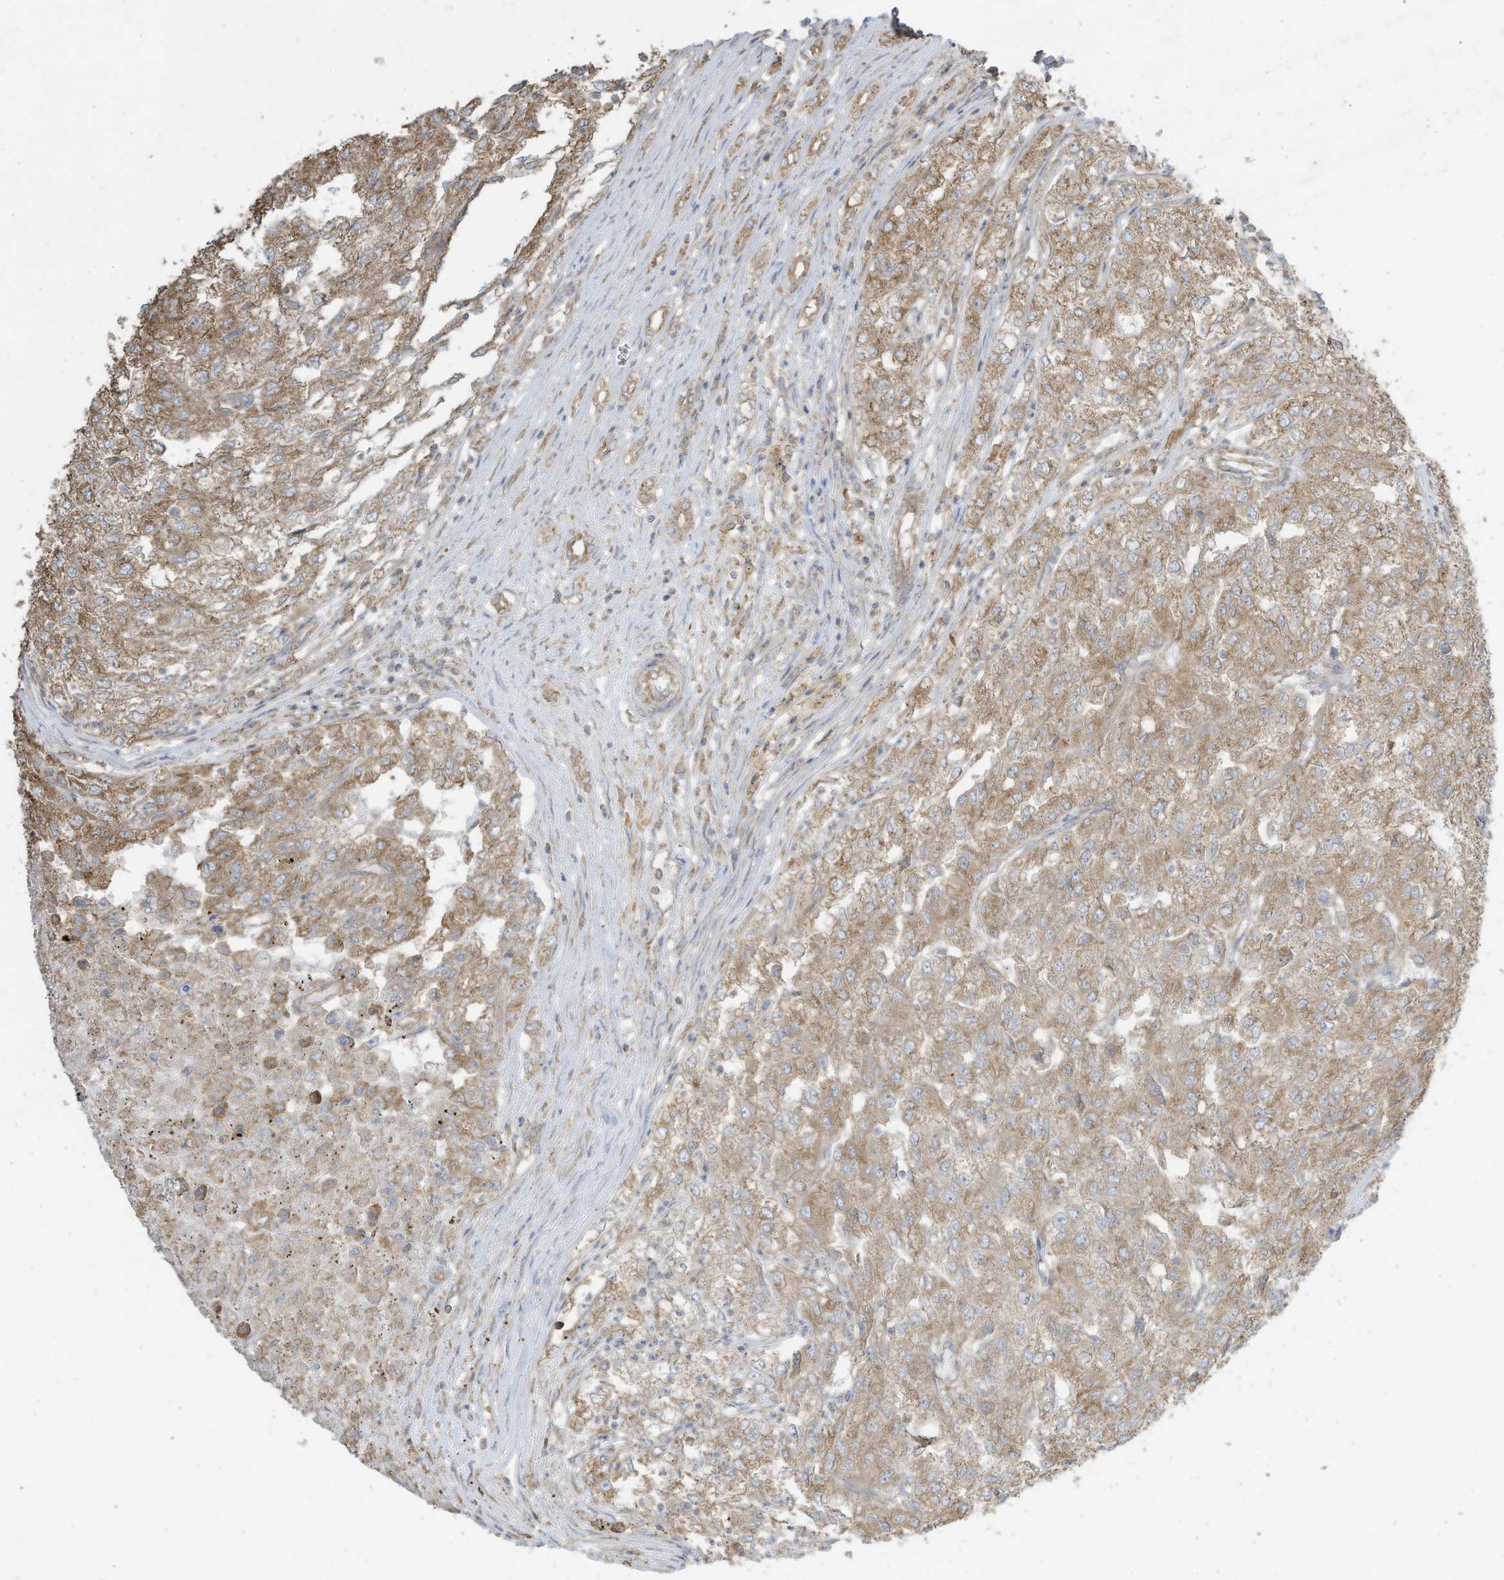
{"staining": {"intensity": "moderate", "quantity": "25%-75%", "location": "cytoplasmic/membranous"}, "tissue": "renal cancer", "cell_type": "Tumor cells", "image_type": "cancer", "snomed": [{"axis": "morphology", "description": "Adenocarcinoma, NOS"}, {"axis": "topography", "description": "Kidney"}], "caption": "IHC of human renal cancer demonstrates medium levels of moderate cytoplasmic/membranous positivity in approximately 25%-75% of tumor cells.", "gene": "CGAS", "patient": {"sex": "female", "age": 54}}